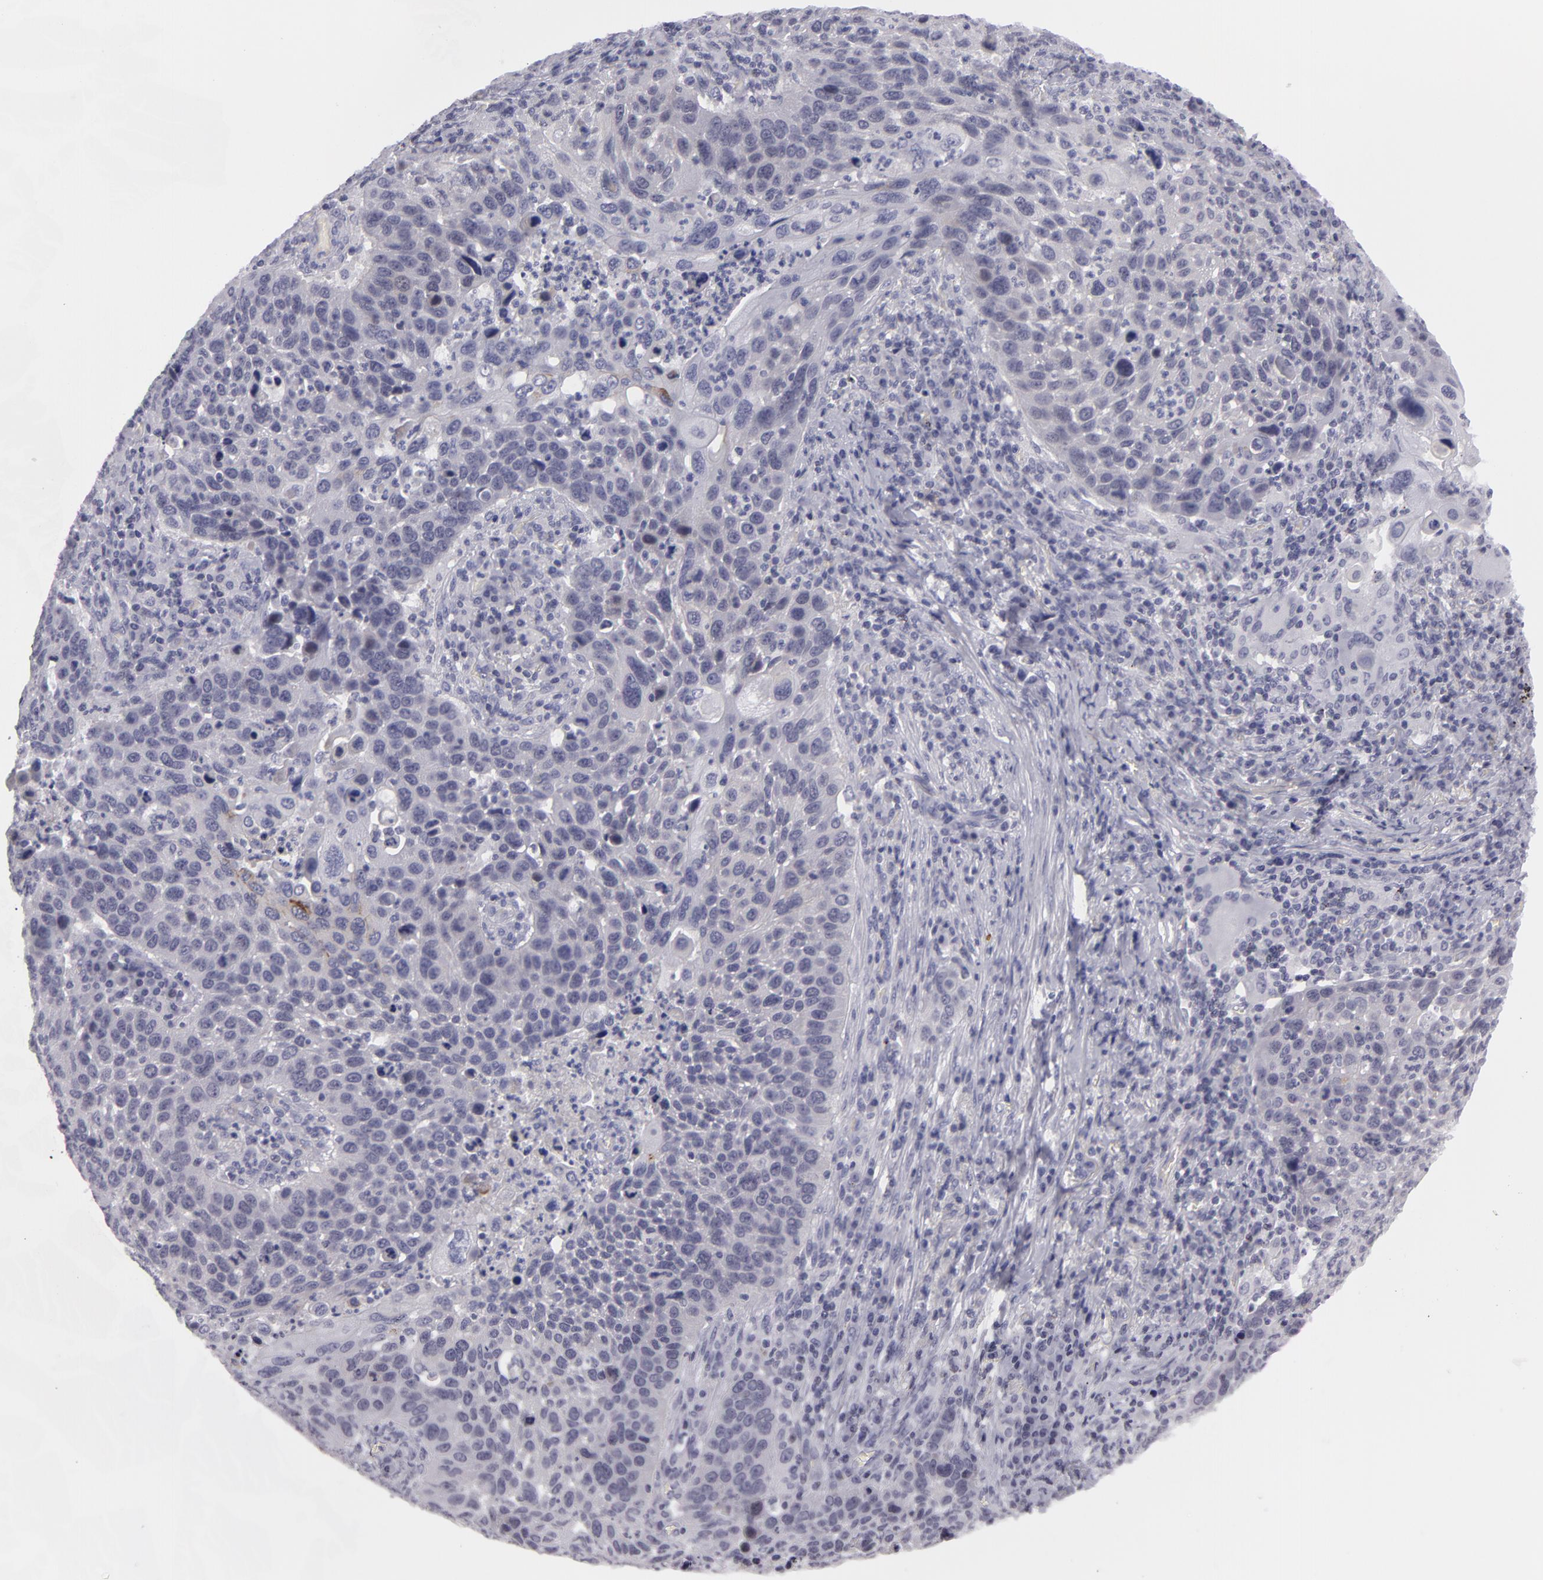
{"staining": {"intensity": "negative", "quantity": "none", "location": "none"}, "tissue": "lung cancer", "cell_type": "Tumor cells", "image_type": "cancer", "snomed": [{"axis": "morphology", "description": "Squamous cell carcinoma, NOS"}, {"axis": "topography", "description": "Lung"}], "caption": "Tumor cells show no significant staining in squamous cell carcinoma (lung).", "gene": "CTNNB1", "patient": {"sex": "male", "age": 68}}